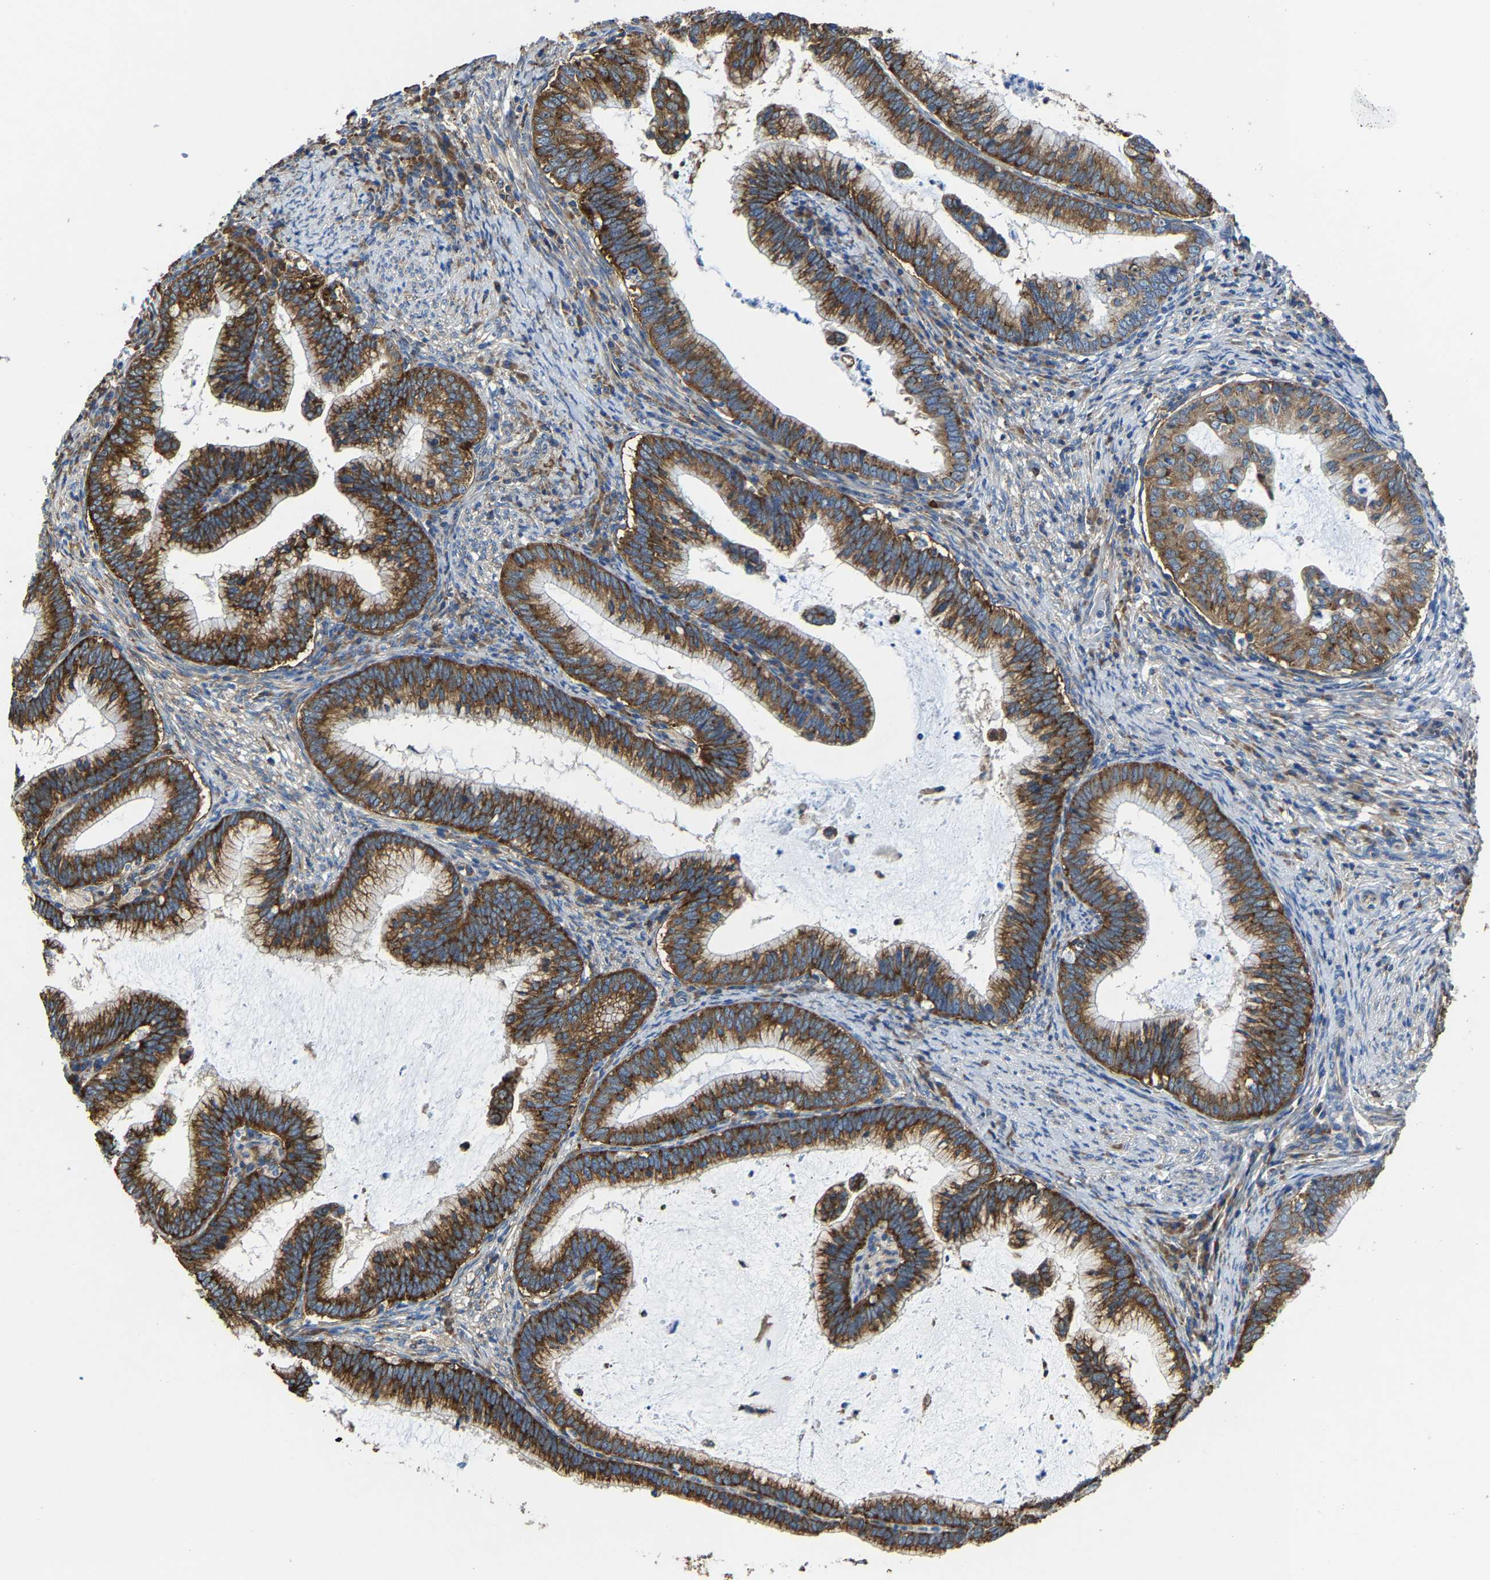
{"staining": {"intensity": "strong", "quantity": ">75%", "location": "cytoplasmic/membranous"}, "tissue": "cervical cancer", "cell_type": "Tumor cells", "image_type": "cancer", "snomed": [{"axis": "morphology", "description": "Adenocarcinoma, NOS"}, {"axis": "topography", "description": "Cervix"}], "caption": "Cervical adenocarcinoma stained for a protein shows strong cytoplasmic/membranous positivity in tumor cells.", "gene": "G3BP2", "patient": {"sex": "female", "age": 36}}